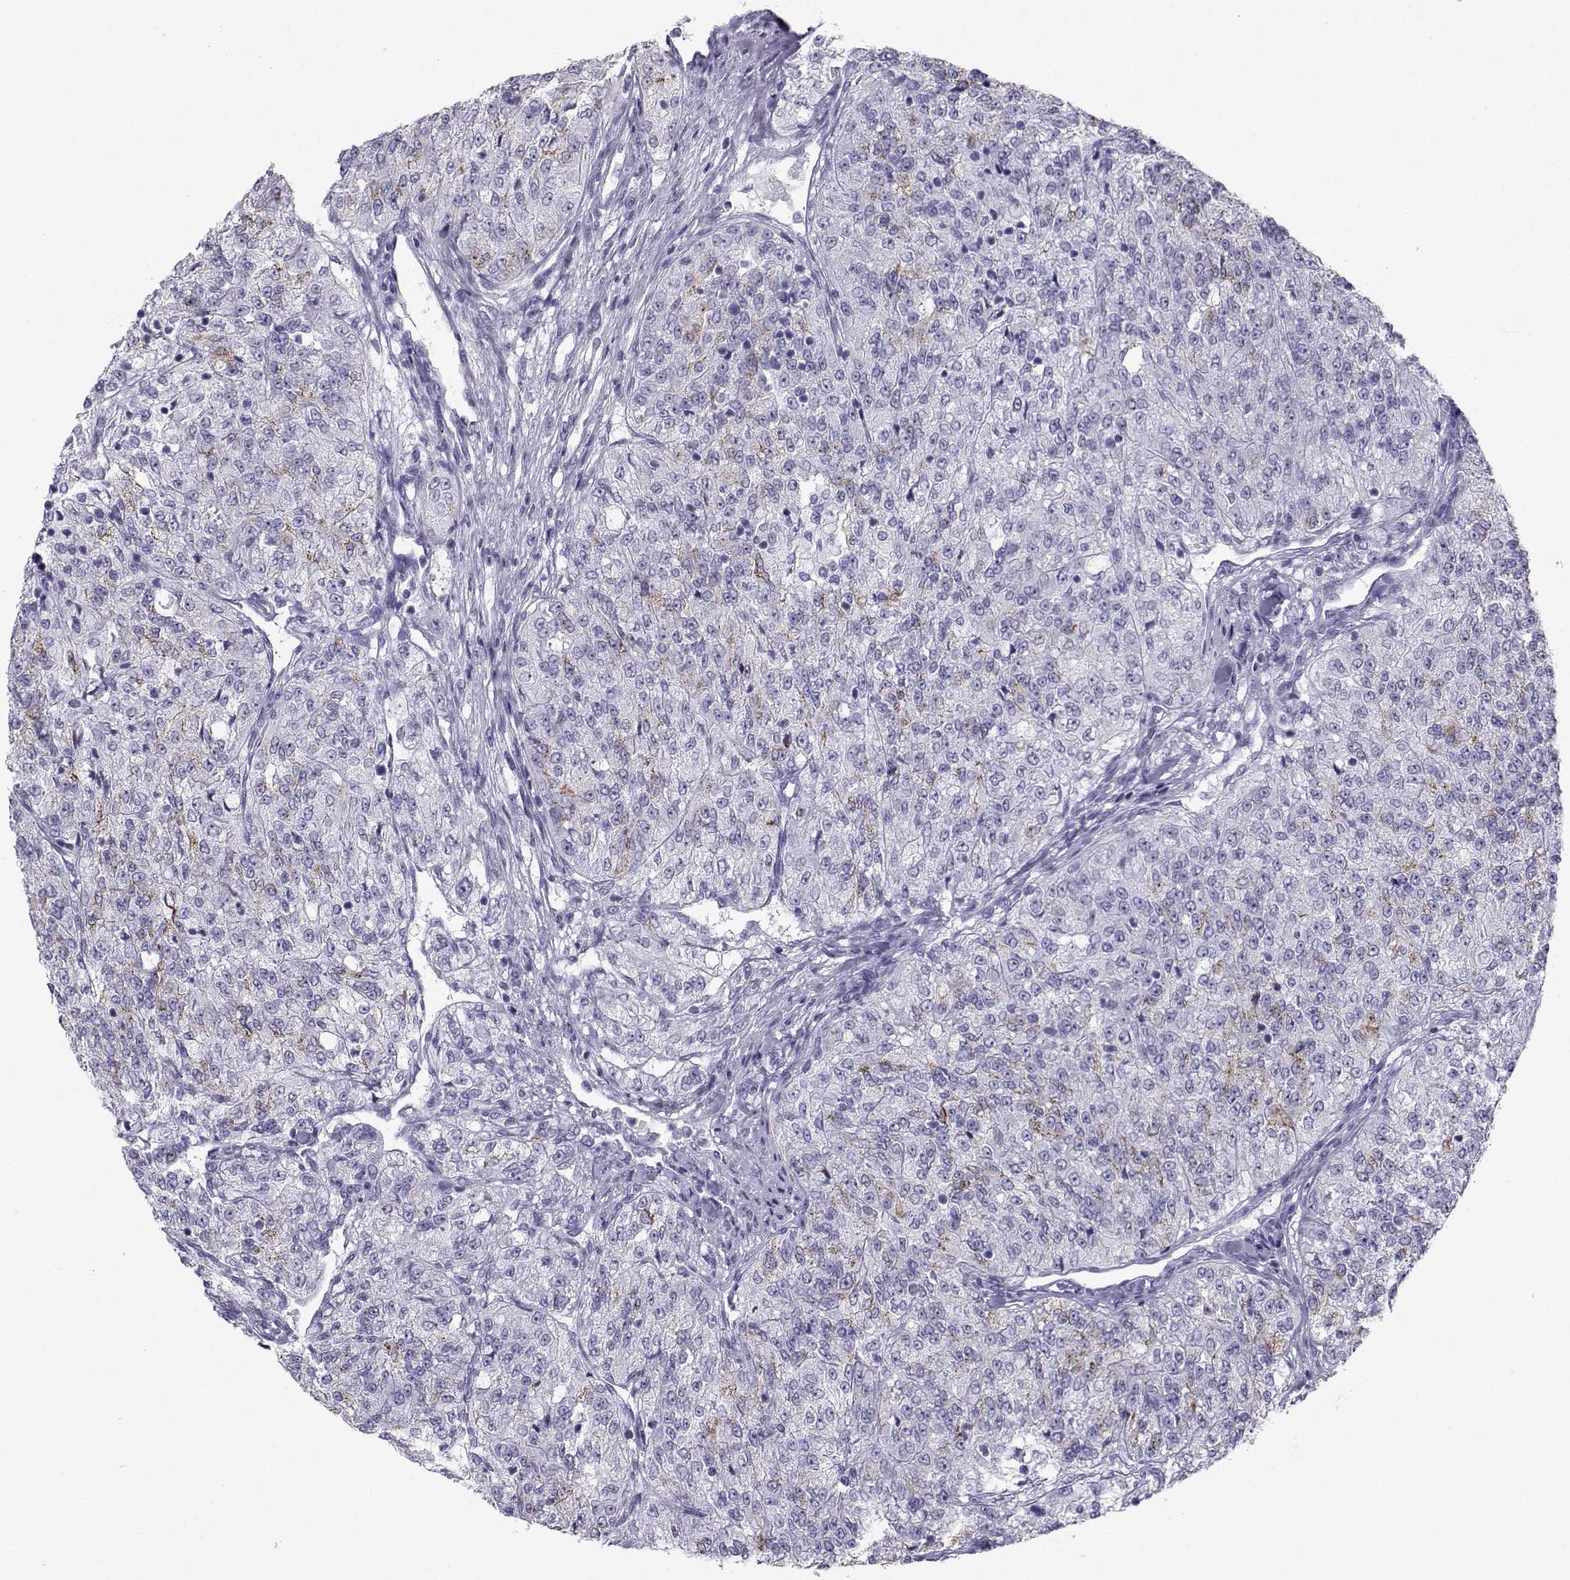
{"staining": {"intensity": "moderate", "quantity": "<25%", "location": "cytoplasmic/membranous"}, "tissue": "renal cancer", "cell_type": "Tumor cells", "image_type": "cancer", "snomed": [{"axis": "morphology", "description": "Adenocarcinoma, NOS"}, {"axis": "topography", "description": "Kidney"}], "caption": "Protein expression by immunohistochemistry (IHC) displays moderate cytoplasmic/membranous expression in approximately <25% of tumor cells in renal cancer (adenocarcinoma). (Stains: DAB in brown, nuclei in blue, Microscopy: brightfield microscopy at high magnification).", "gene": "SST", "patient": {"sex": "female", "age": 63}}